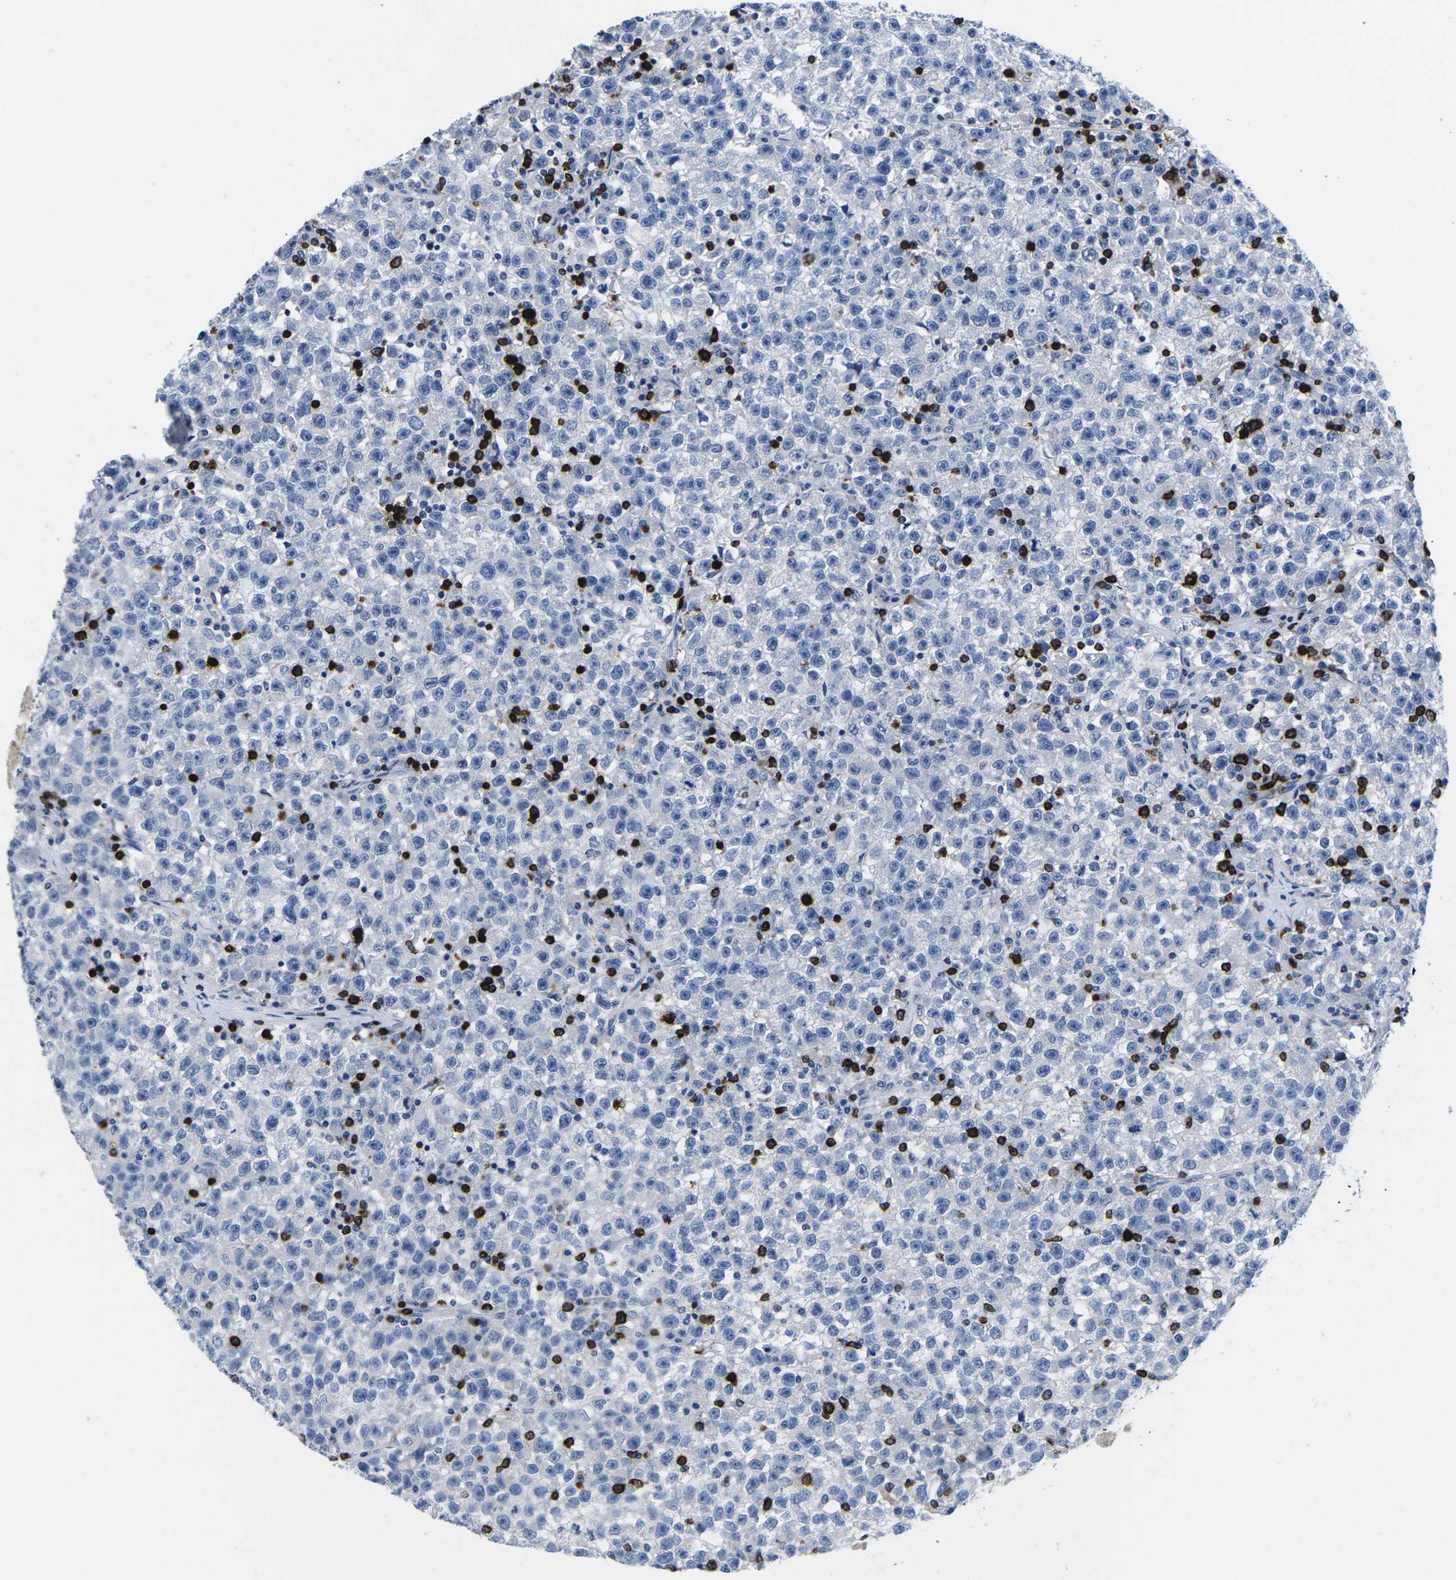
{"staining": {"intensity": "negative", "quantity": "none", "location": "none"}, "tissue": "testis cancer", "cell_type": "Tumor cells", "image_type": "cancer", "snomed": [{"axis": "morphology", "description": "Seminoma, NOS"}, {"axis": "topography", "description": "Testis"}], "caption": "IHC image of neoplastic tissue: human testis cancer (seminoma) stained with DAB reveals no significant protein expression in tumor cells.", "gene": "CTSW", "patient": {"sex": "male", "age": 22}}